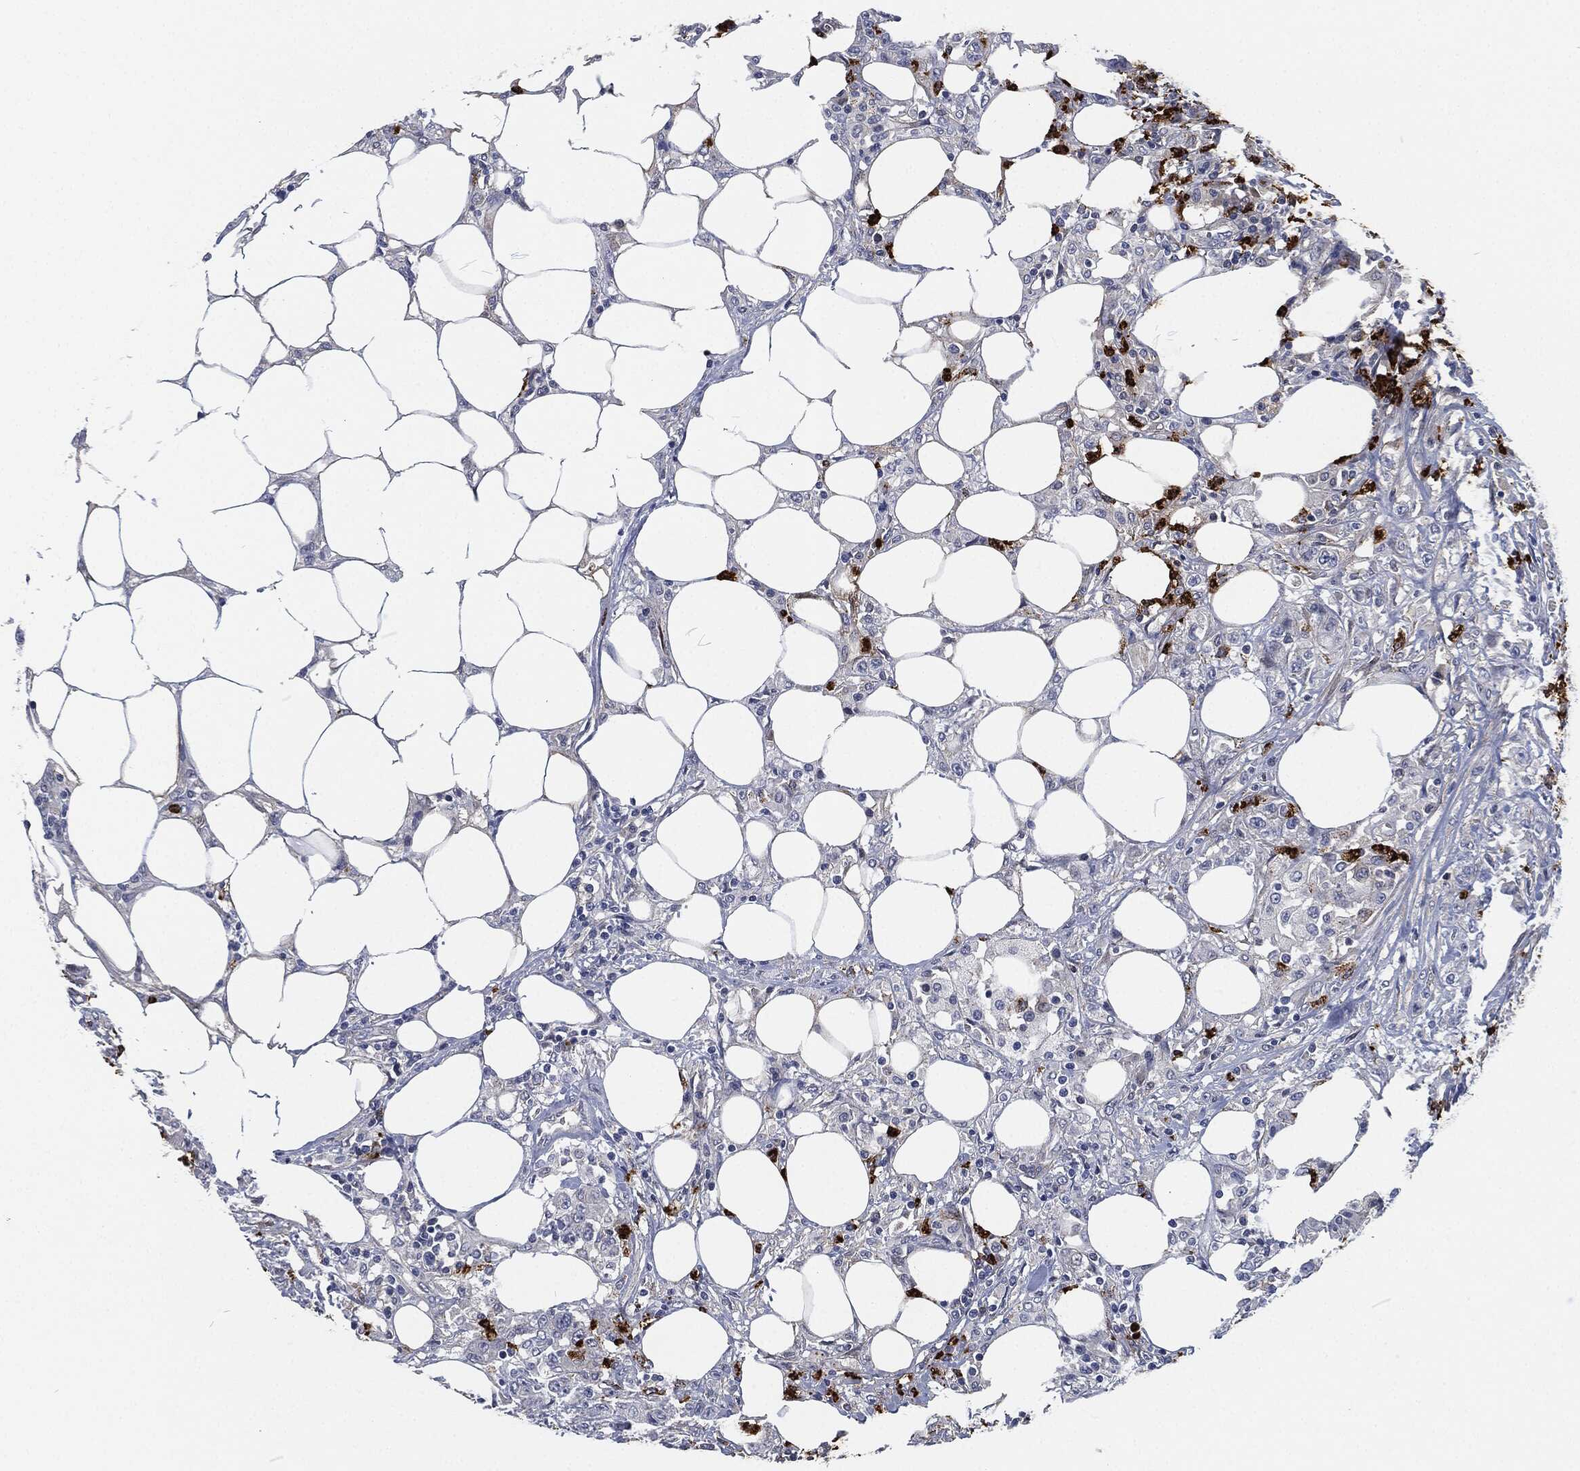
{"staining": {"intensity": "negative", "quantity": "none", "location": "none"}, "tissue": "colorectal cancer", "cell_type": "Tumor cells", "image_type": "cancer", "snomed": [{"axis": "morphology", "description": "Adenocarcinoma, NOS"}, {"axis": "topography", "description": "Colon"}], "caption": "Colorectal adenocarcinoma stained for a protein using IHC exhibits no positivity tumor cells.", "gene": "MPO", "patient": {"sex": "female", "age": 48}}